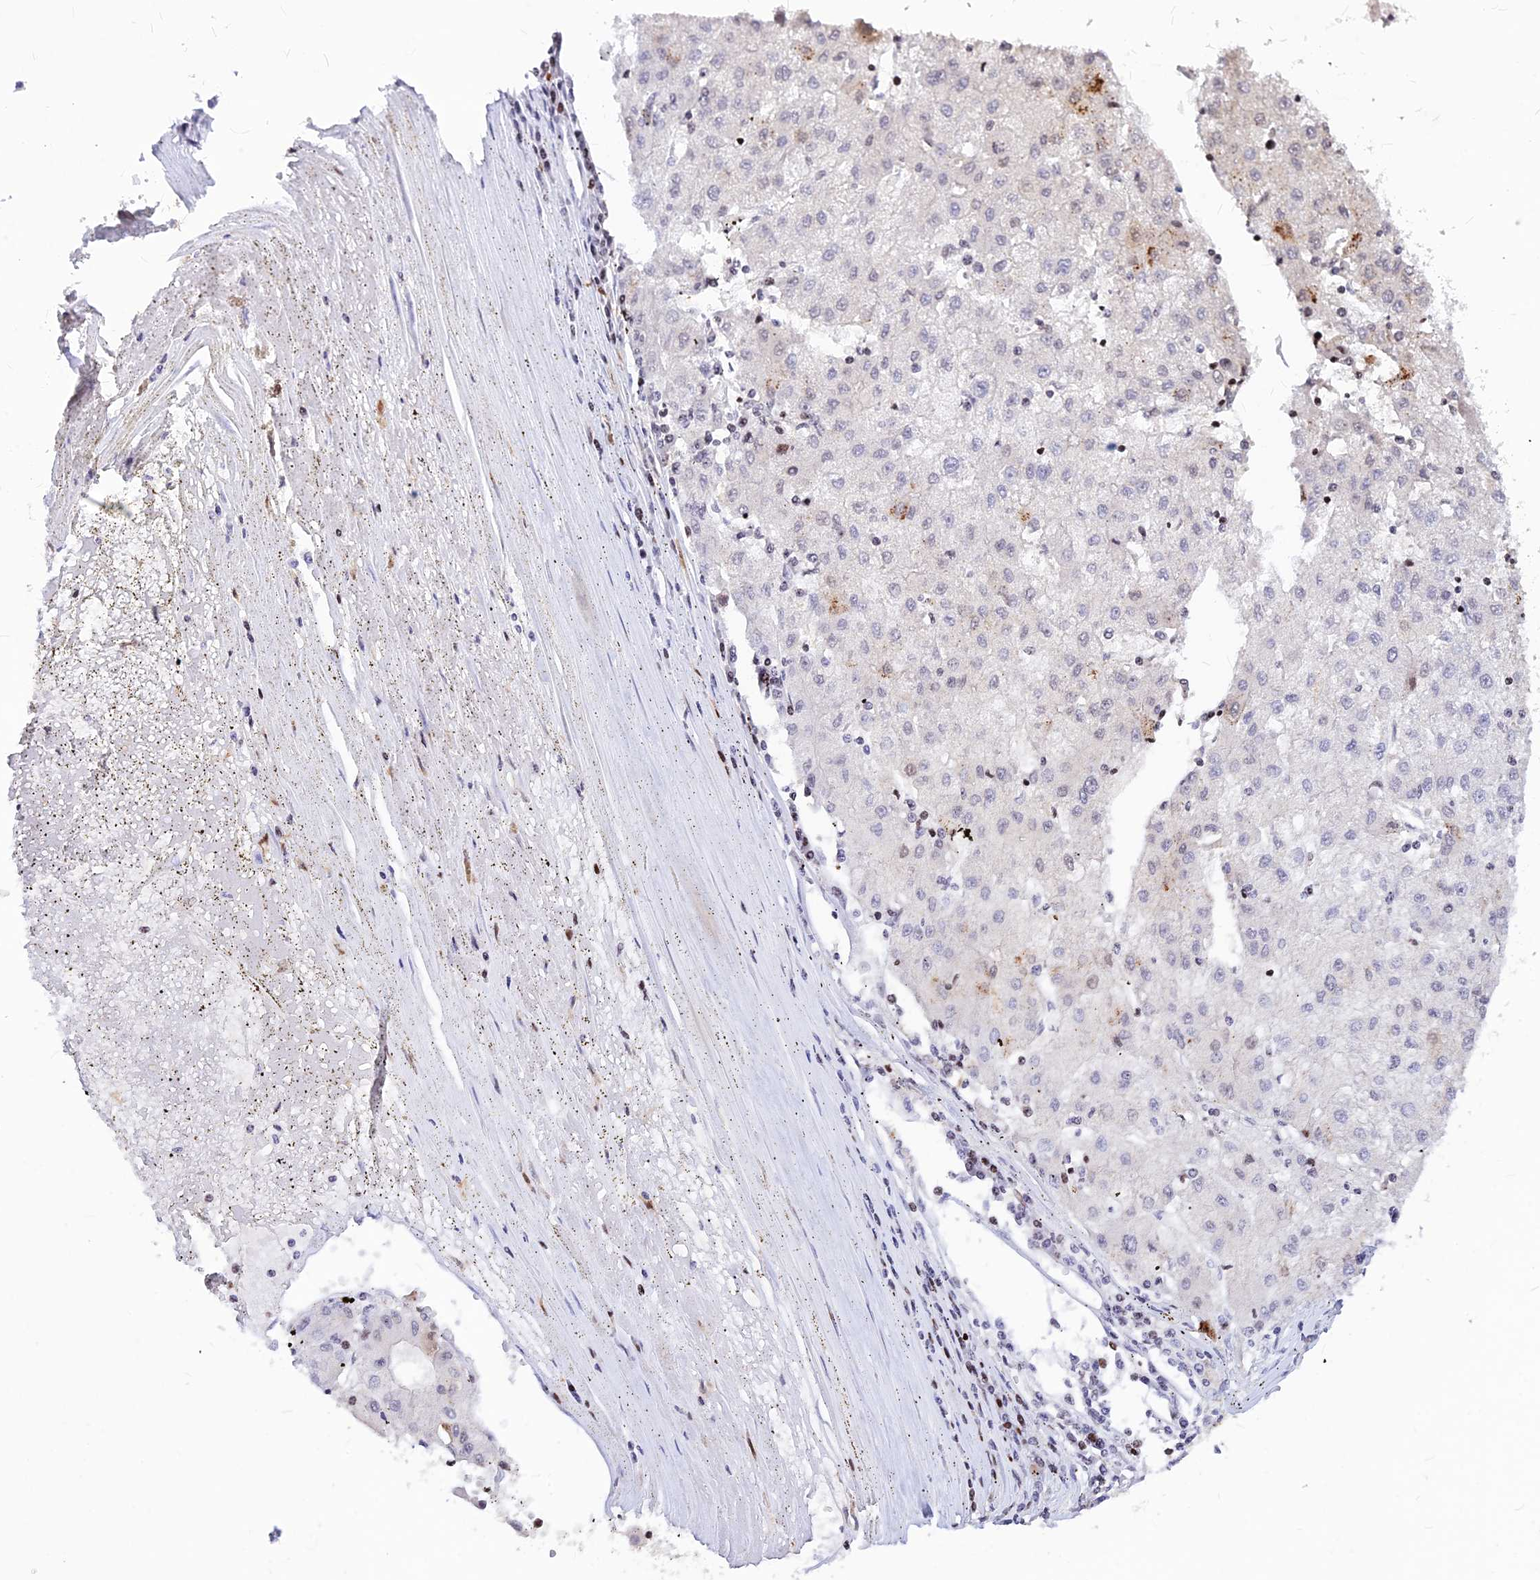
{"staining": {"intensity": "moderate", "quantity": "<25%", "location": "cytoplasmic/membranous"}, "tissue": "liver cancer", "cell_type": "Tumor cells", "image_type": "cancer", "snomed": [{"axis": "morphology", "description": "Carcinoma, Hepatocellular, NOS"}, {"axis": "topography", "description": "Liver"}], "caption": "This image exhibits IHC staining of human liver cancer, with low moderate cytoplasmic/membranous expression in about <25% of tumor cells.", "gene": "PRPS1", "patient": {"sex": "male", "age": 72}}